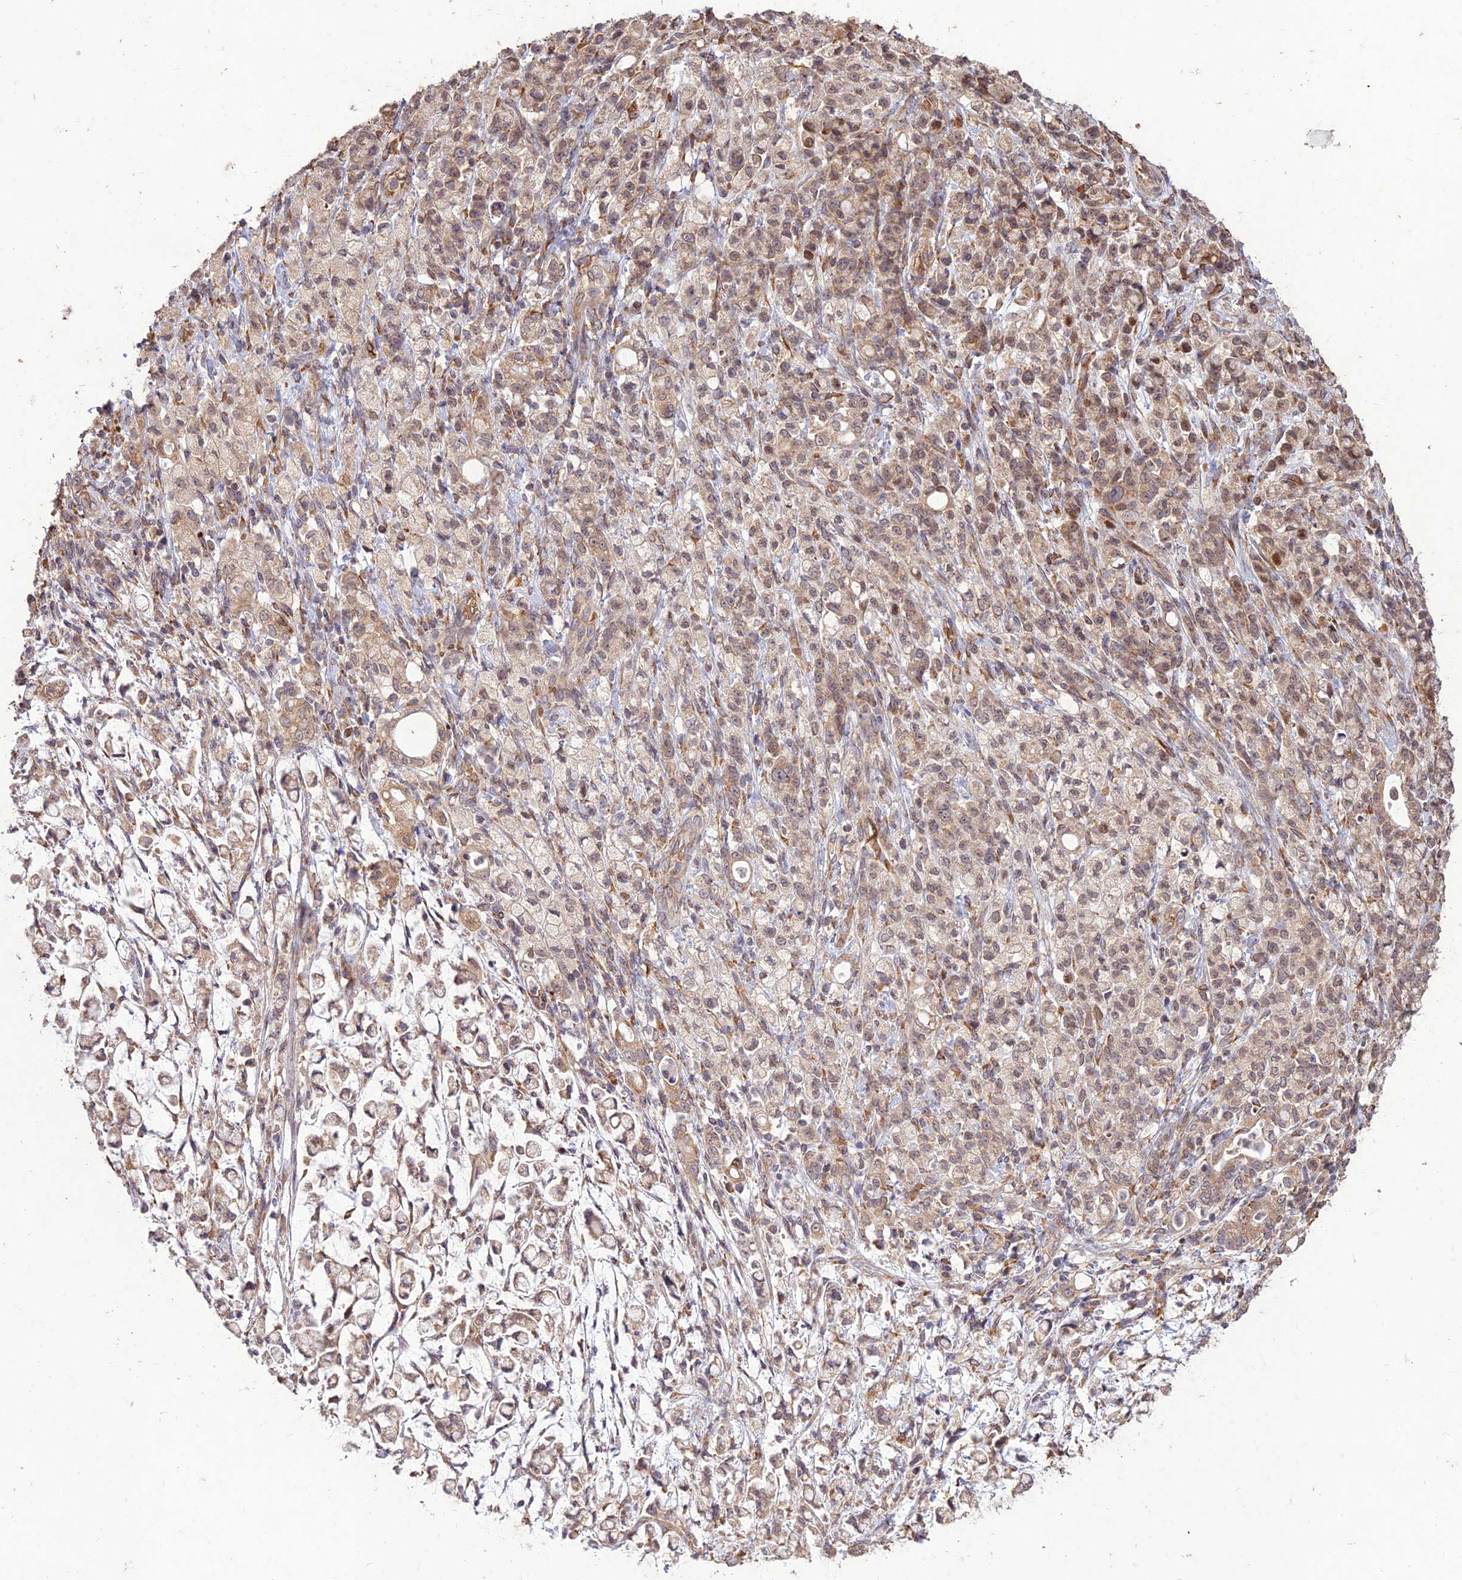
{"staining": {"intensity": "weak", "quantity": ">75%", "location": "cytoplasmic/membranous"}, "tissue": "stomach cancer", "cell_type": "Tumor cells", "image_type": "cancer", "snomed": [{"axis": "morphology", "description": "Adenocarcinoma, NOS"}, {"axis": "topography", "description": "Stomach"}], "caption": "IHC of stomach adenocarcinoma exhibits low levels of weak cytoplasmic/membranous positivity in about >75% of tumor cells.", "gene": "PPP1R11", "patient": {"sex": "female", "age": 60}}